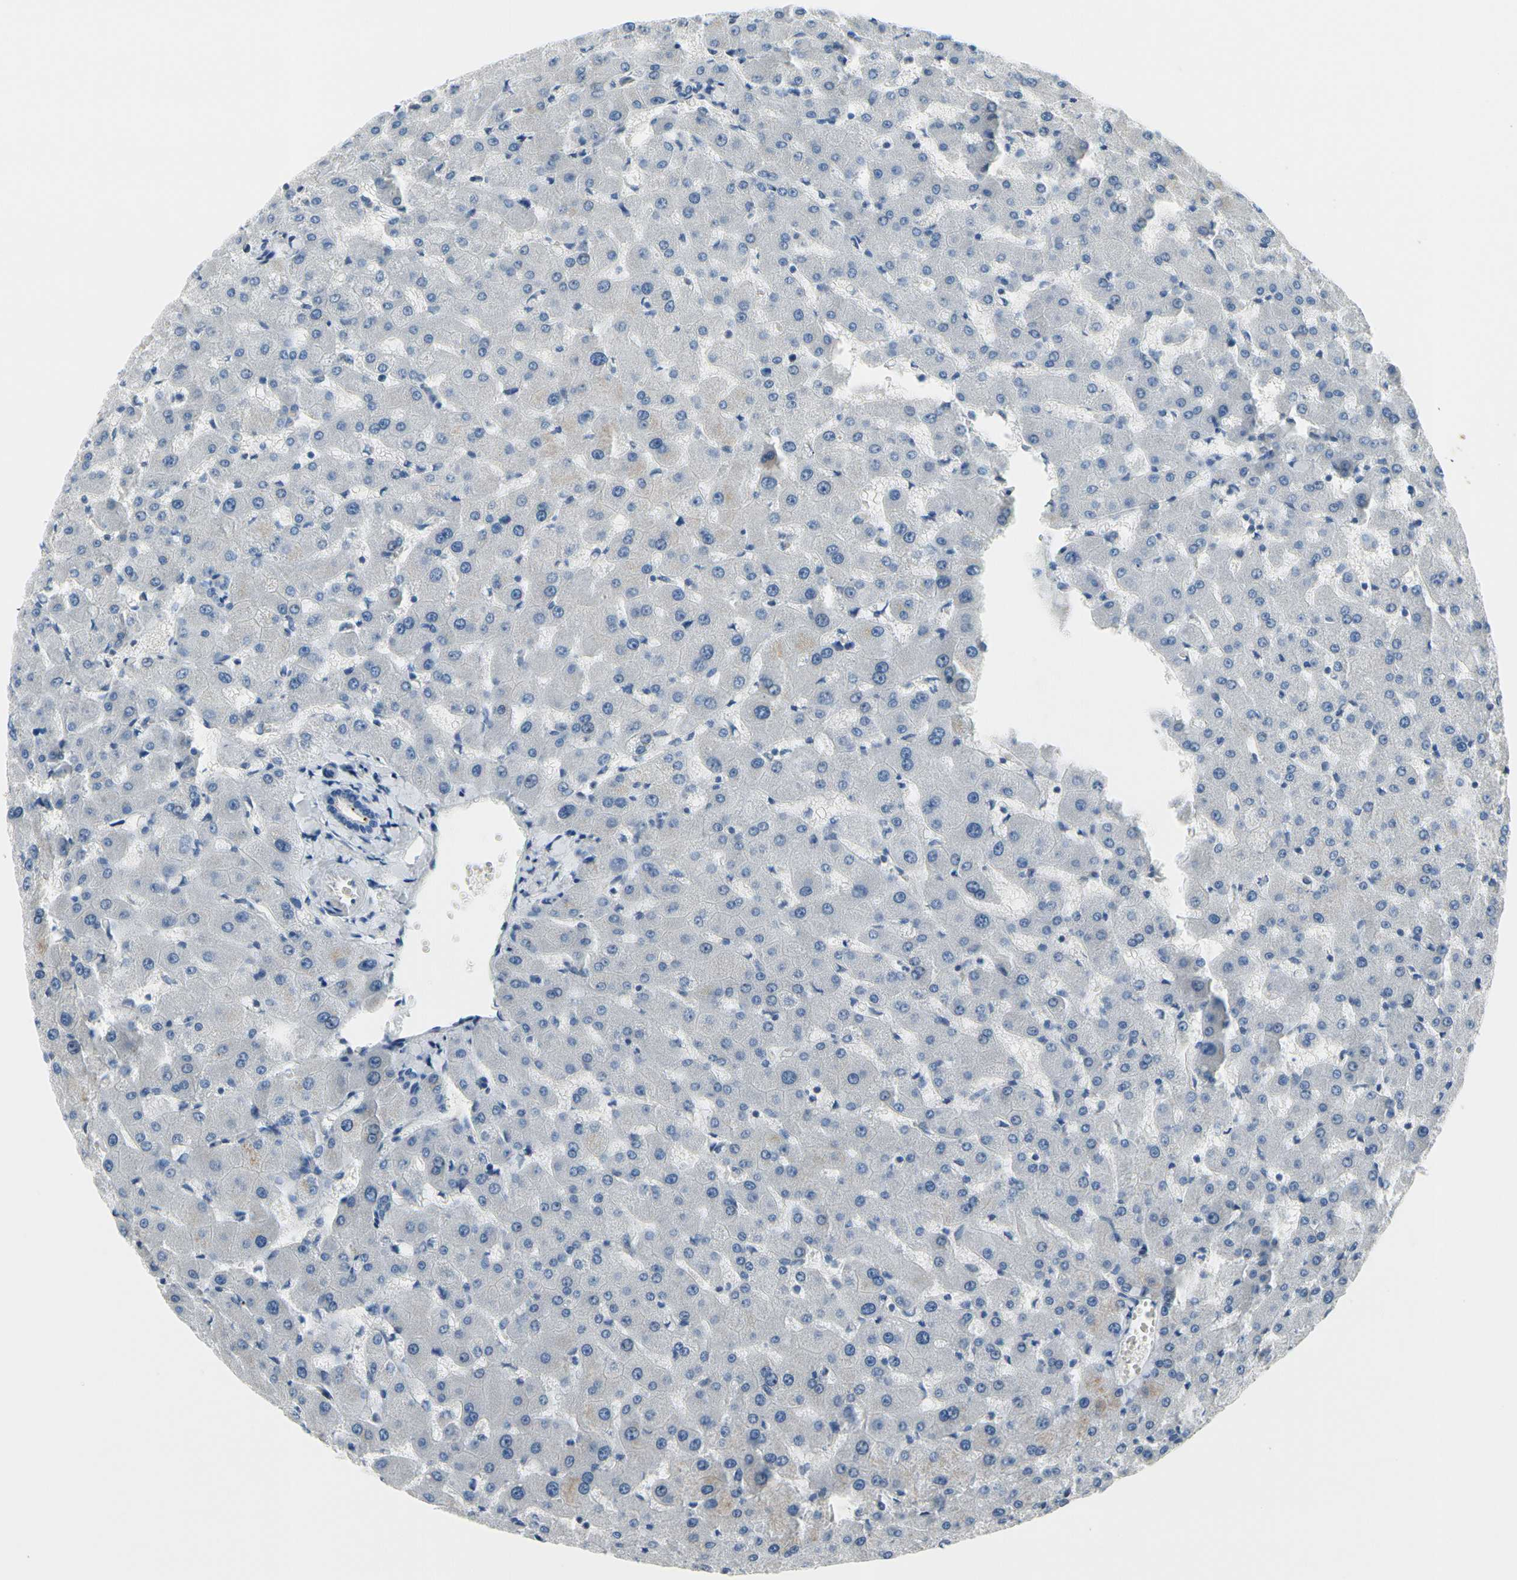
{"staining": {"intensity": "negative", "quantity": "none", "location": "none"}, "tissue": "liver", "cell_type": "Cholangiocytes", "image_type": "normal", "snomed": [{"axis": "morphology", "description": "Normal tissue, NOS"}, {"axis": "topography", "description": "Liver"}], "caption": "DAB (3,3'-diaminobenzidine) immunohistochemical staining of unremarkable human liver reveals no significant expression in cholangiocytes. (DAB IHC visualized using brightfield microscopy, high magnification).", "gene": "MUC5B", "patient": {"sex": "female", "age": 63}}